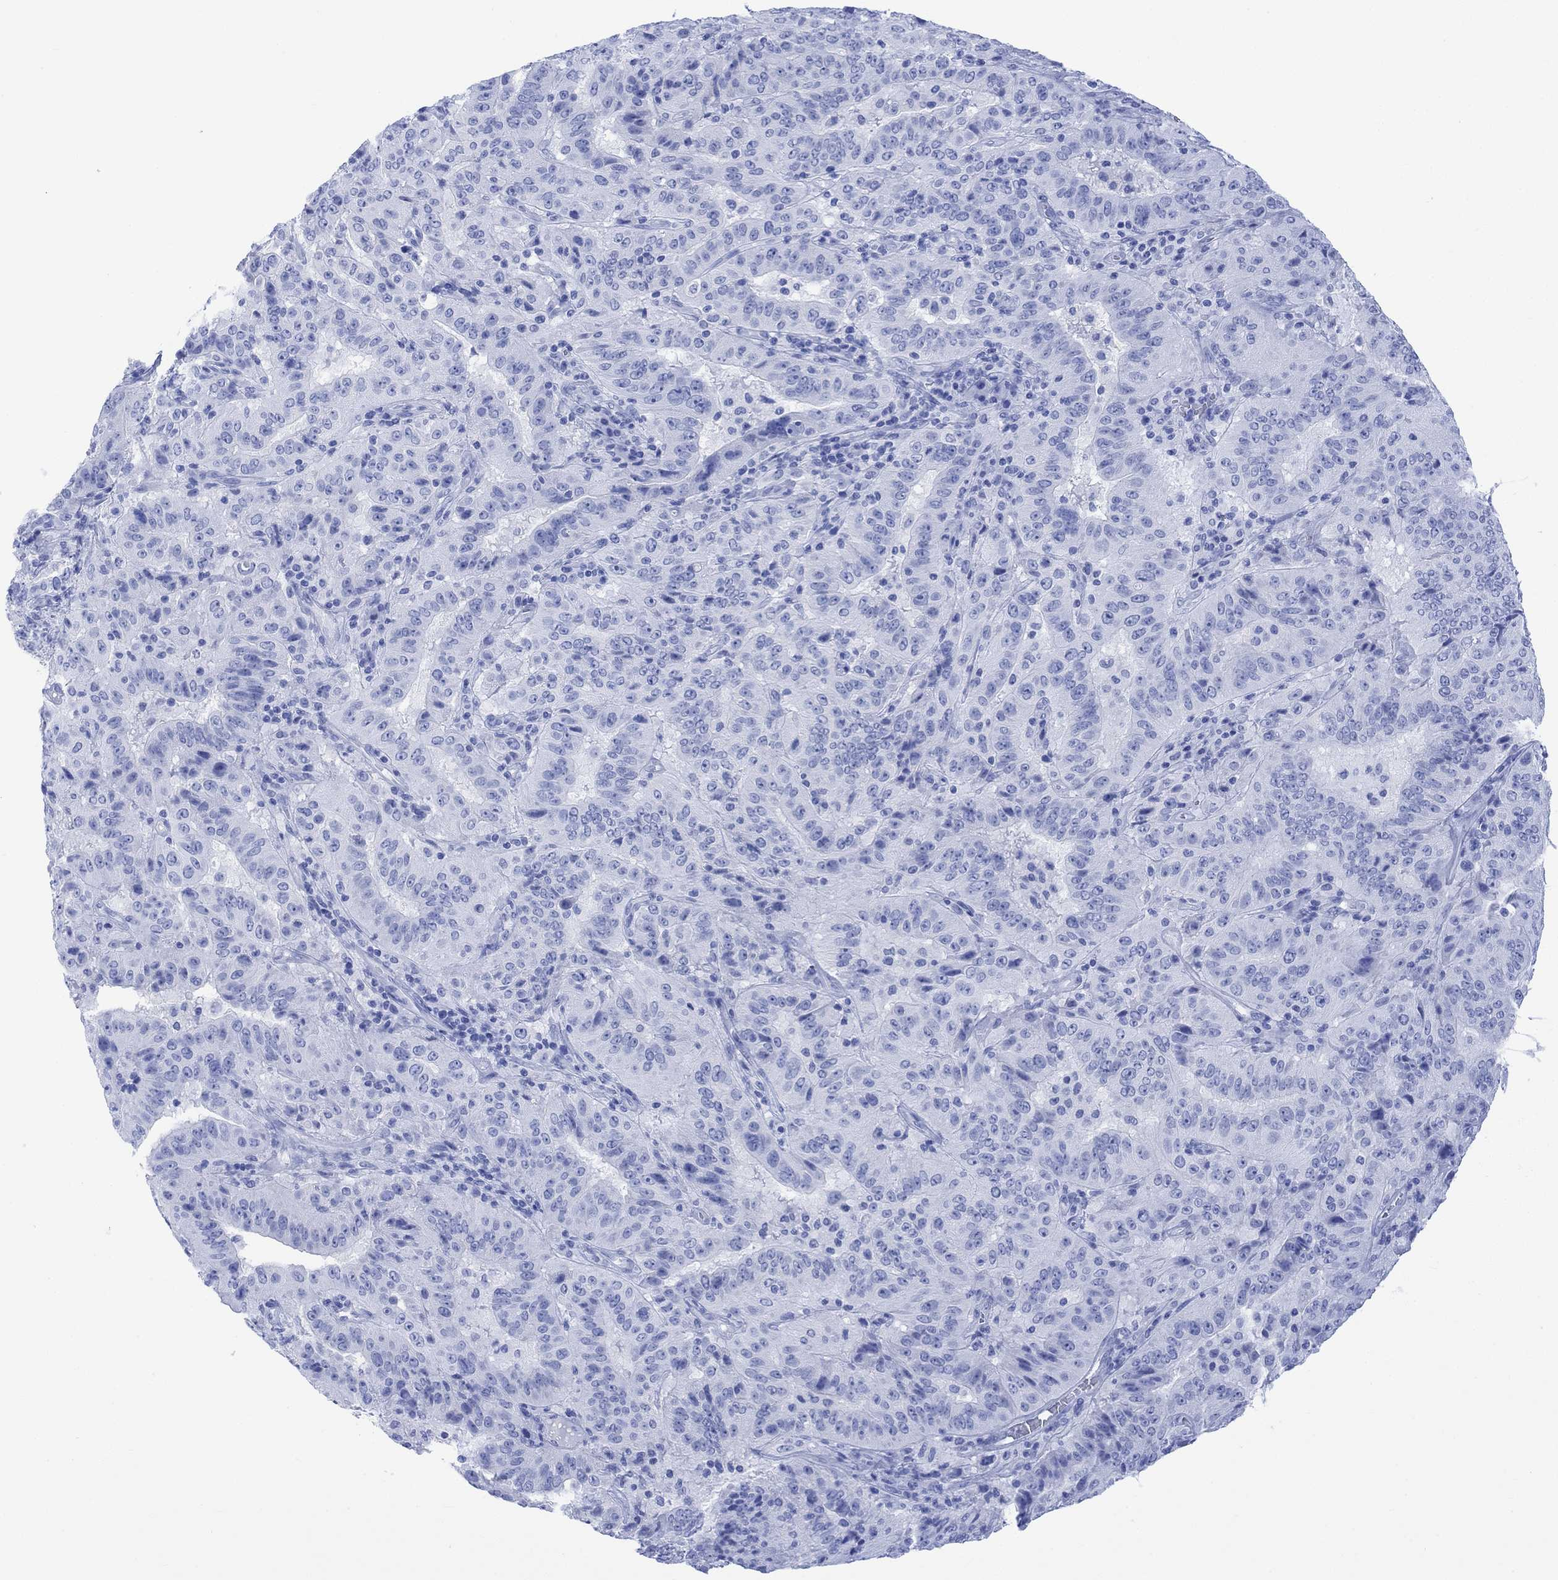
{"staining": {"intensity": "negative", "quantity": "none", "location": "none"}, "tissue": "pancreatic cancer", "cell_type": "Tumor cells", "image_type": "cancer", "snomed": [{"axis": "morphology", "description": "Adenocarcinoma, NOS"}, {"axis": "topography", "description": "Pancreas"}], "caption": "High magnification brightfield microscopy of pancreatic cancer (adenocarcinoma) stained with DAB (3,3'-diaminobenzidine) (brown) and counterstained with hematoxylin (blue): tumor cells show no significant staining.", "gene": "CELF4", "patient": {"sex": "male", "age": 63}}